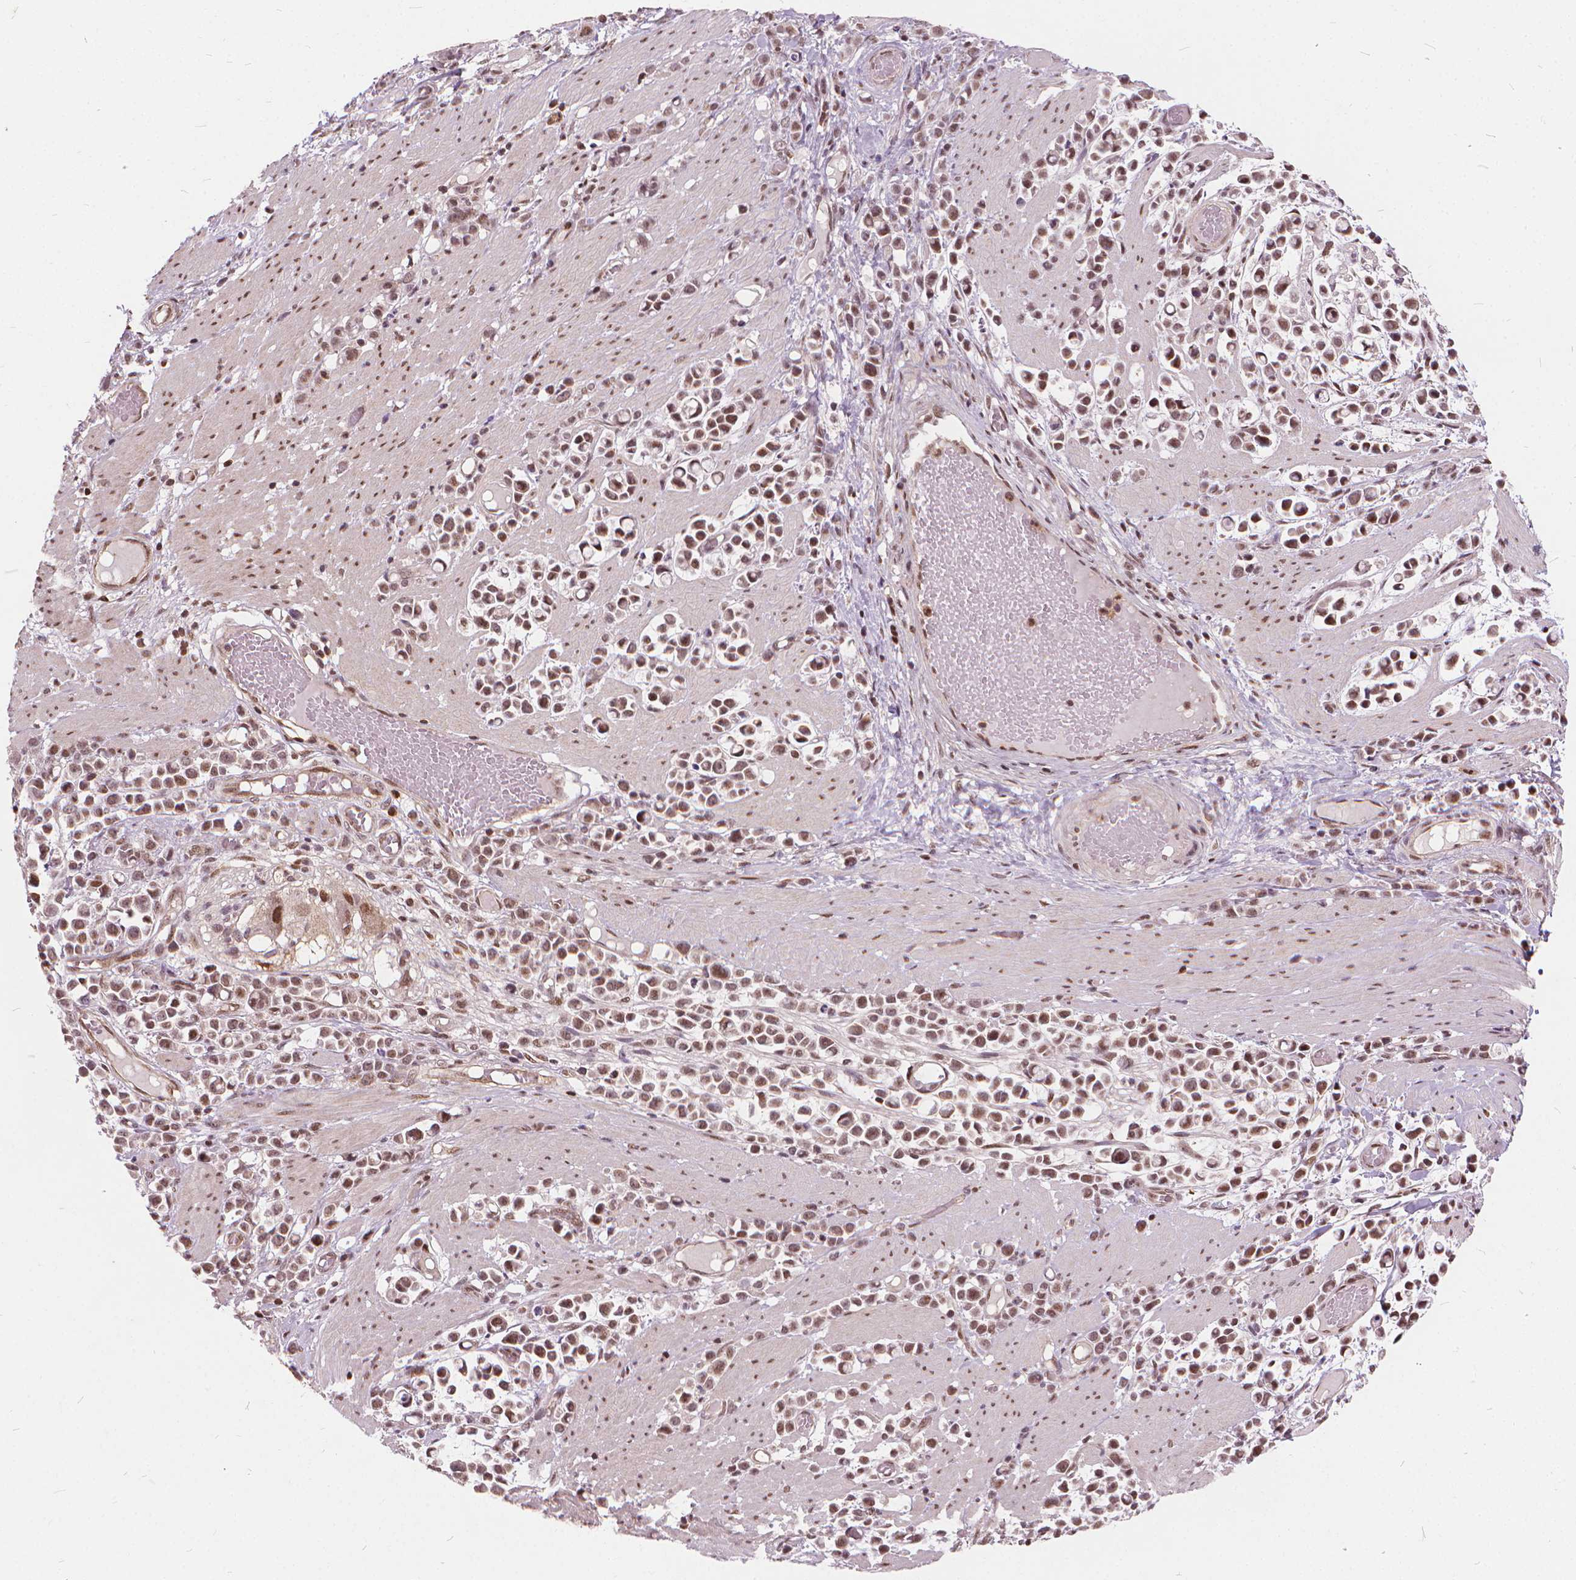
{"staining": {"intensity": "moderate", "quantity": ">75%", "location": "nuclear"}, "tissue": "stomach cancer", "cell_type": "Tumor cells", "image_type": "cancer", "snomed": [{"axis": "morphology", "description": "Adenocarcinoma, NOS"}, {"axis": "topography", "description": "Stomach"}], "caption": "Immunohistochemistry (IHC) staining of stomach adenocarcinoma, which demonstrates medium levels of moderate nuclear expression in approximately >75% of tumor cells indicating moderate nuclear protein expression. The staining was performed using DAB (brown) for protein detection and nuclei were counterstained in hematoxylin (blue).", "gene": "STAT5B", "patient": {"sex": "male", "age": 82}}